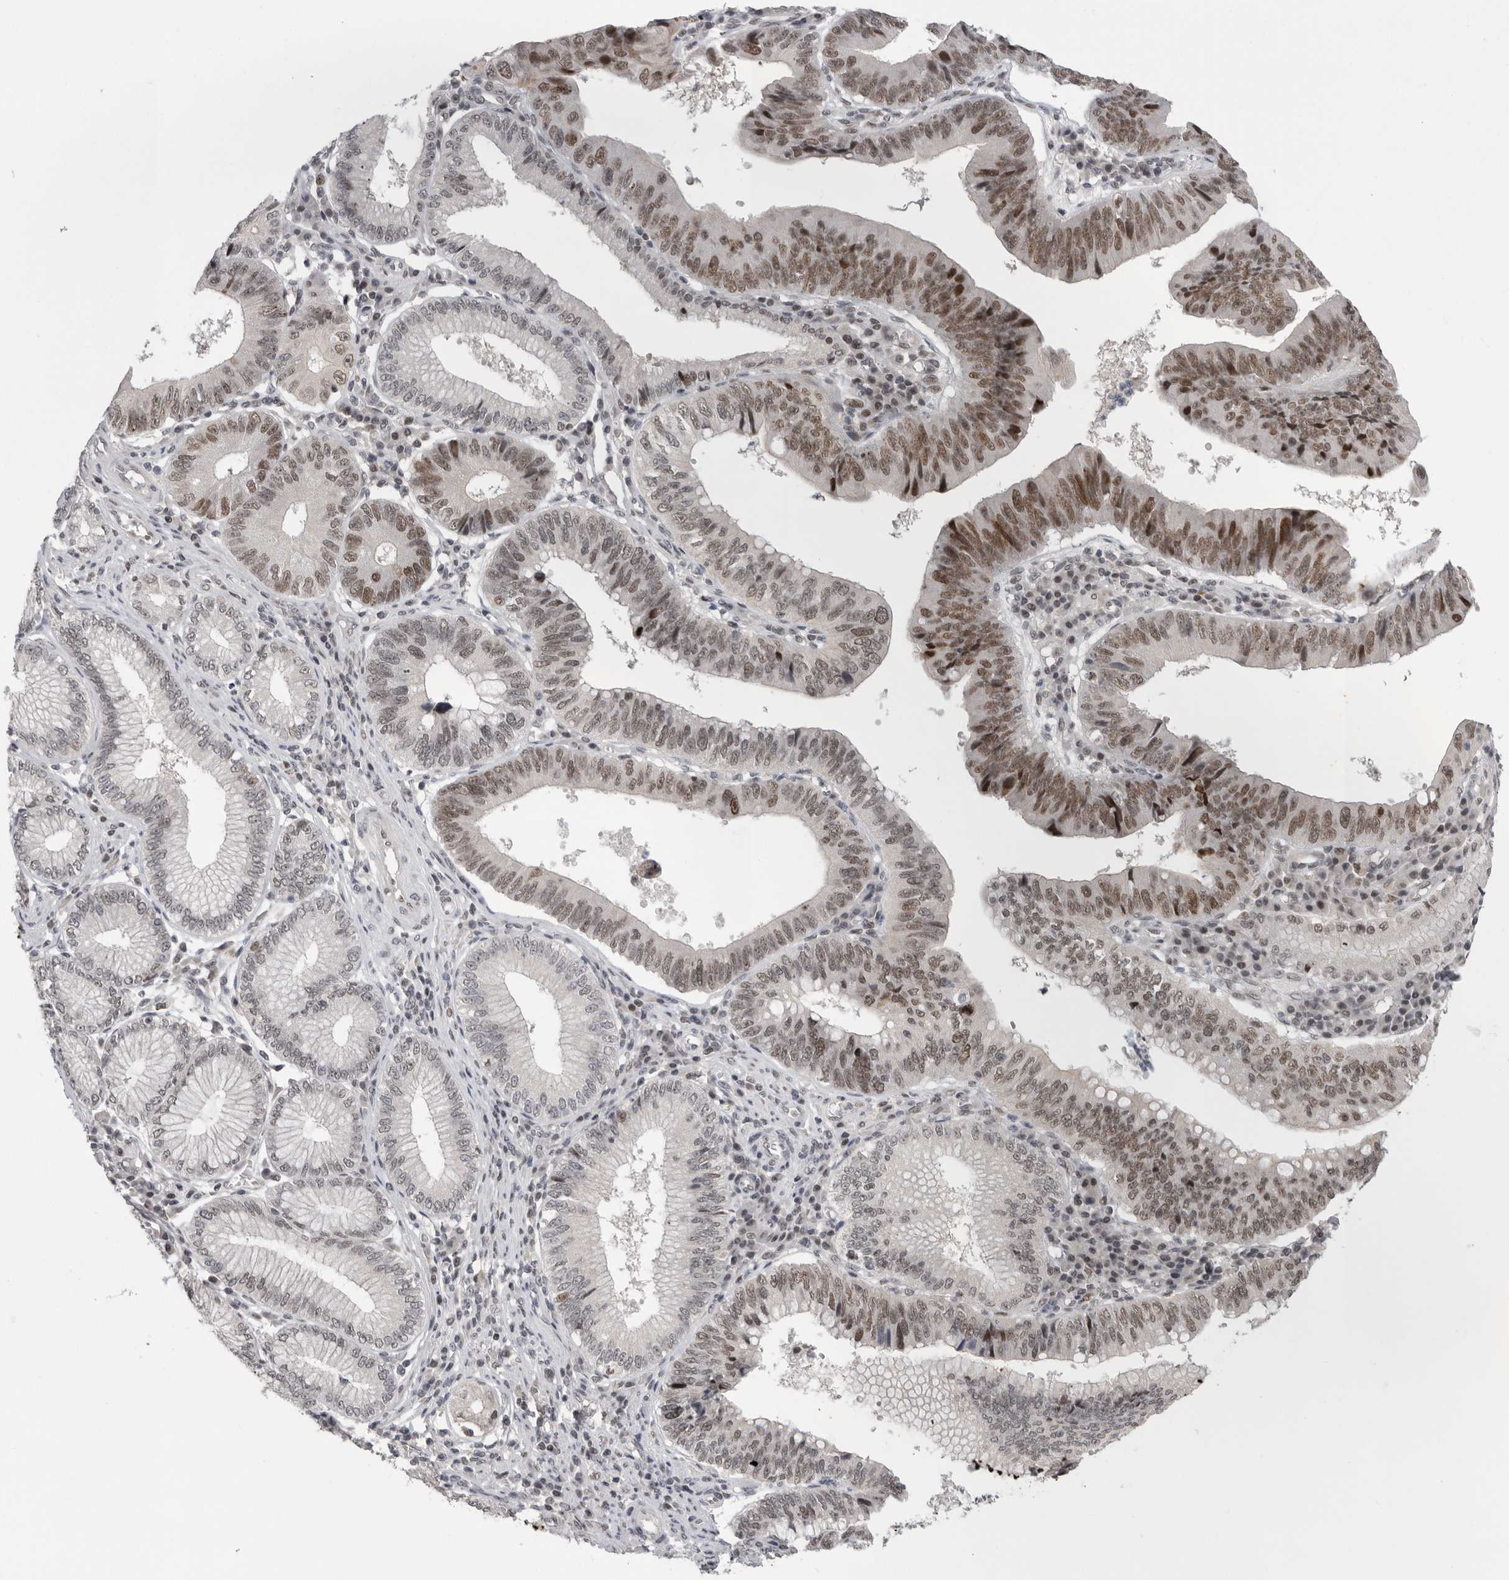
{"staining": {"intensity": "moderate", "quantity": ">75%", "location": "nuclear"}, "tissue": "stomach cancer", "cell_type": "Tumor cells", "image_type": "cancer", "snomed": [{"axis": "morphology", "description": "Adenocarcinoma, NOS"}, {"axis": "topography", "description": "Stomach"}], "caption": "This is an image of immunohistochemistry staining of stomach adenocarcinoma, which shows moderate positivity in the nuclear of tumor cells.", "gene": "POU5F1", "patient": {"sex": "male", "age": 59}}